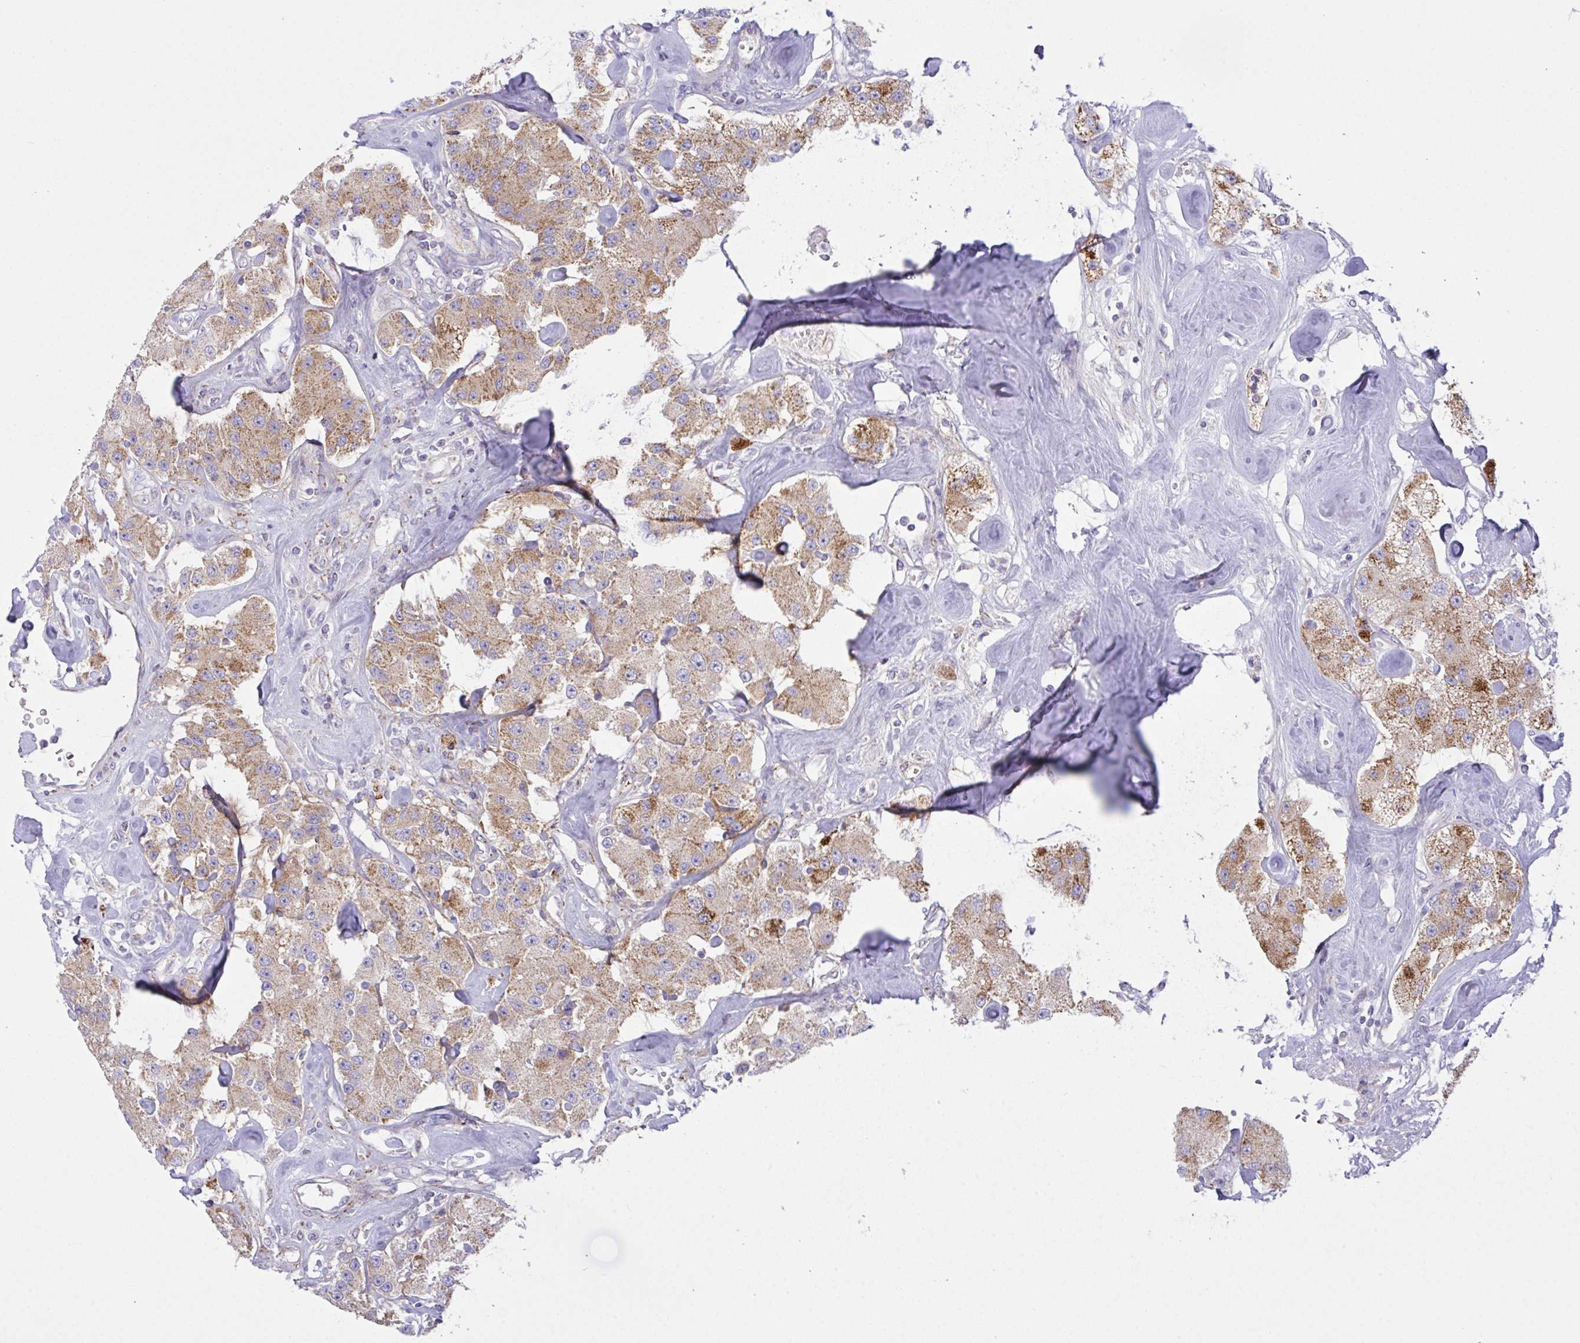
{"staining": {"intensity": "strong", "quantity": "25%-75%", "location": "cytoplasmic/membranous"}, "tissue": "carcinoid", "cell_type": "Tumor cells", "image_type": "cancer", "snomed": [{"axis": "morphology", "description": "Carcinoid, malignant, NOS"}, {"axis": "topography", "description": "Pancreas"}], "caption": "DAB (3,3'-diaminobenzidine) immunohistochemical staining of malignant carcinoid demonstrates strong cytoplasmic/membranous protein expression in approximately 25%-75% of tumor cells.", "gene": "CHDH", "patient": {"sex": "male", "age": 41}}